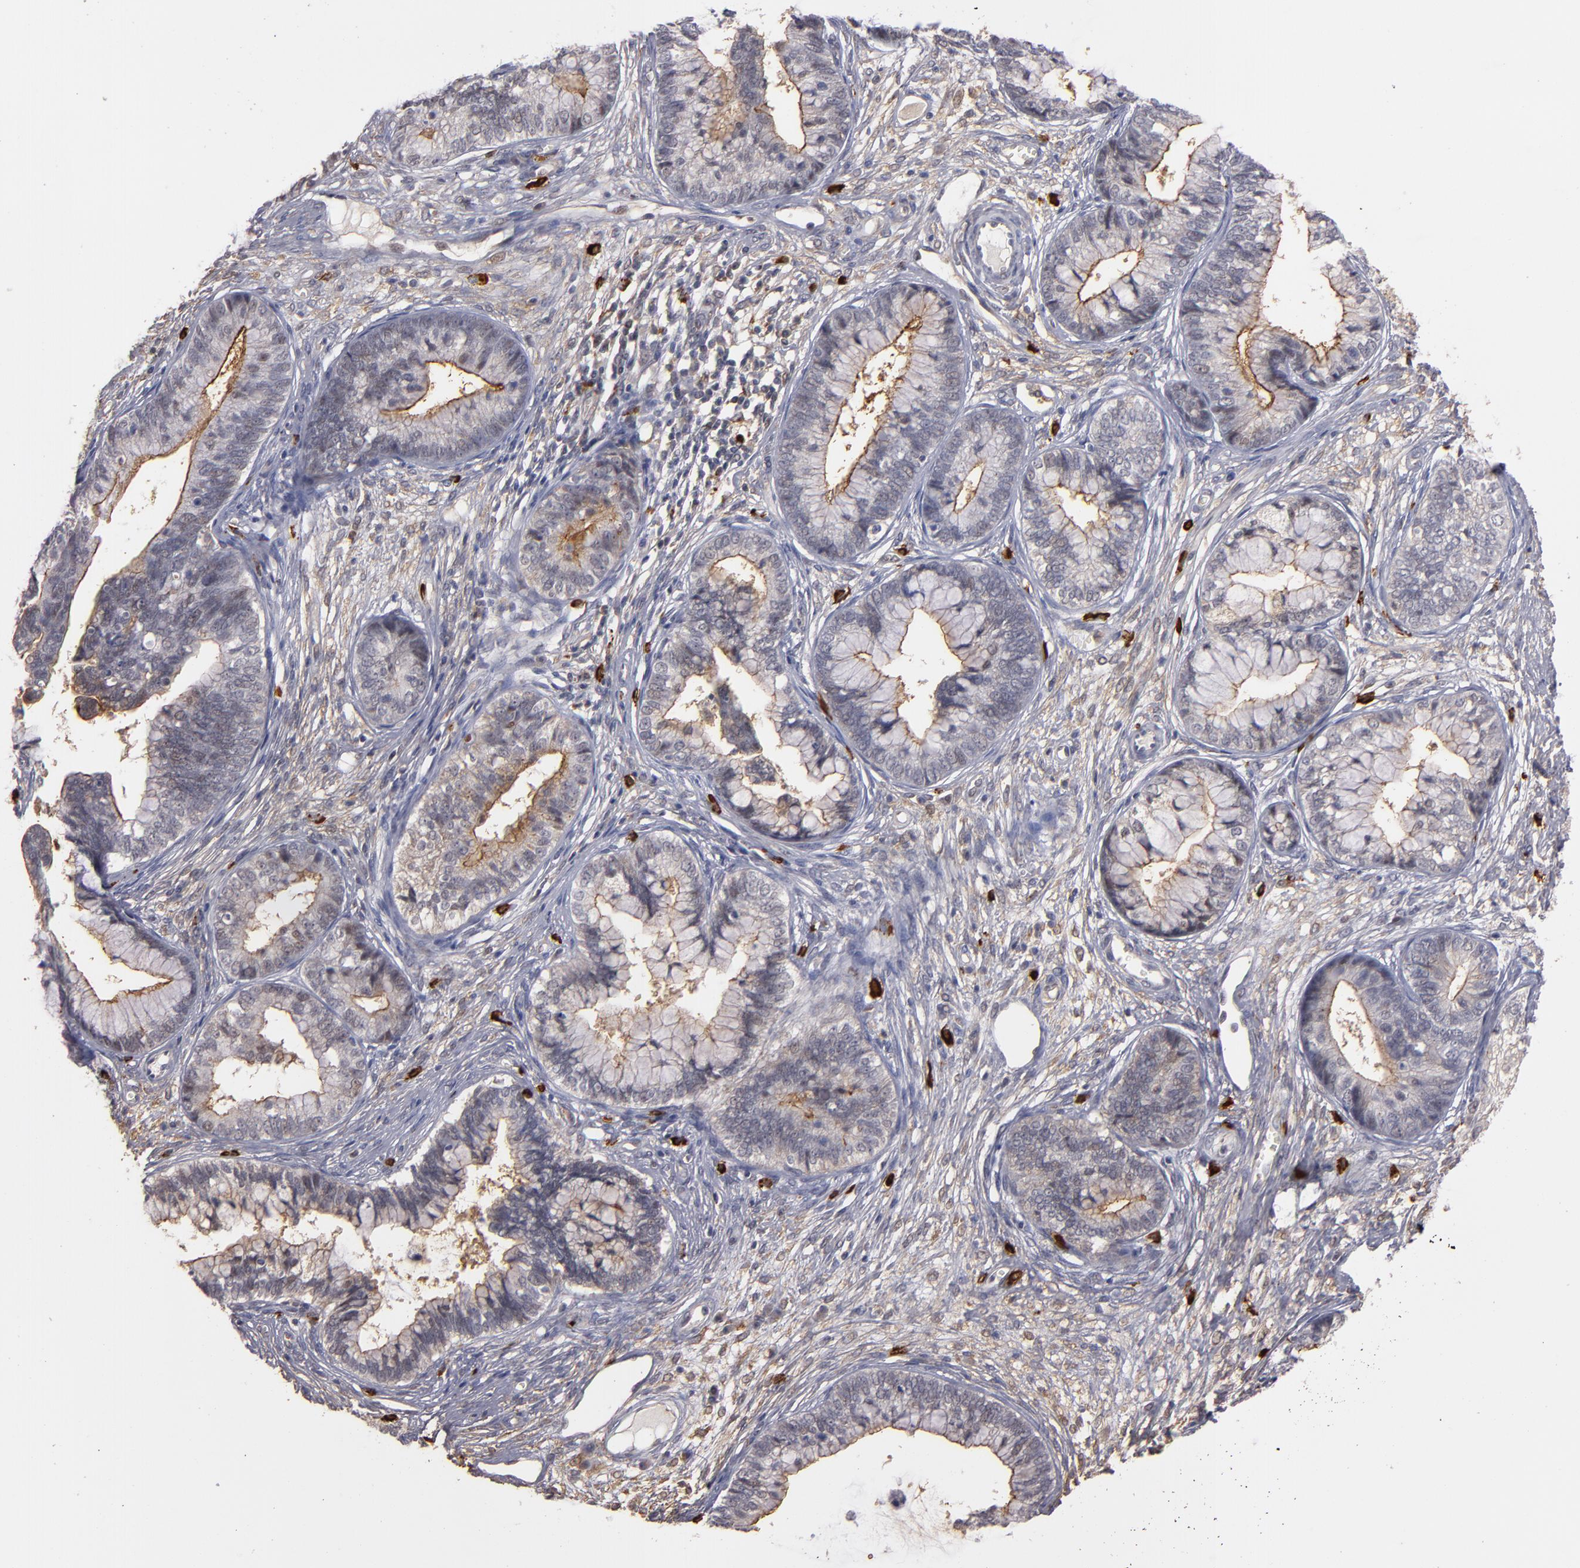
{"staining": {"intensity": "weak", "quantity": "25%-75%", "location": "cytoplasmic/membranous"}, "tissue": "cervical cancer", "cell_type": "Tumor cells", "image_type": "cancer", "snomed": [{"axis": "morphology", "description": "Adenocarcinoma, NOS"}, {"axis": "topography", "description": "Cervix"}], "caption": "This micrograph demonstrates immunohistochemistry staining of cervical adenocarcinoma, with low weak cytoplasmic/membranous staining in about 25%-75% of tumor cells.", "gene": "STX3", "patient": {"sex": "female", "age": 44}}